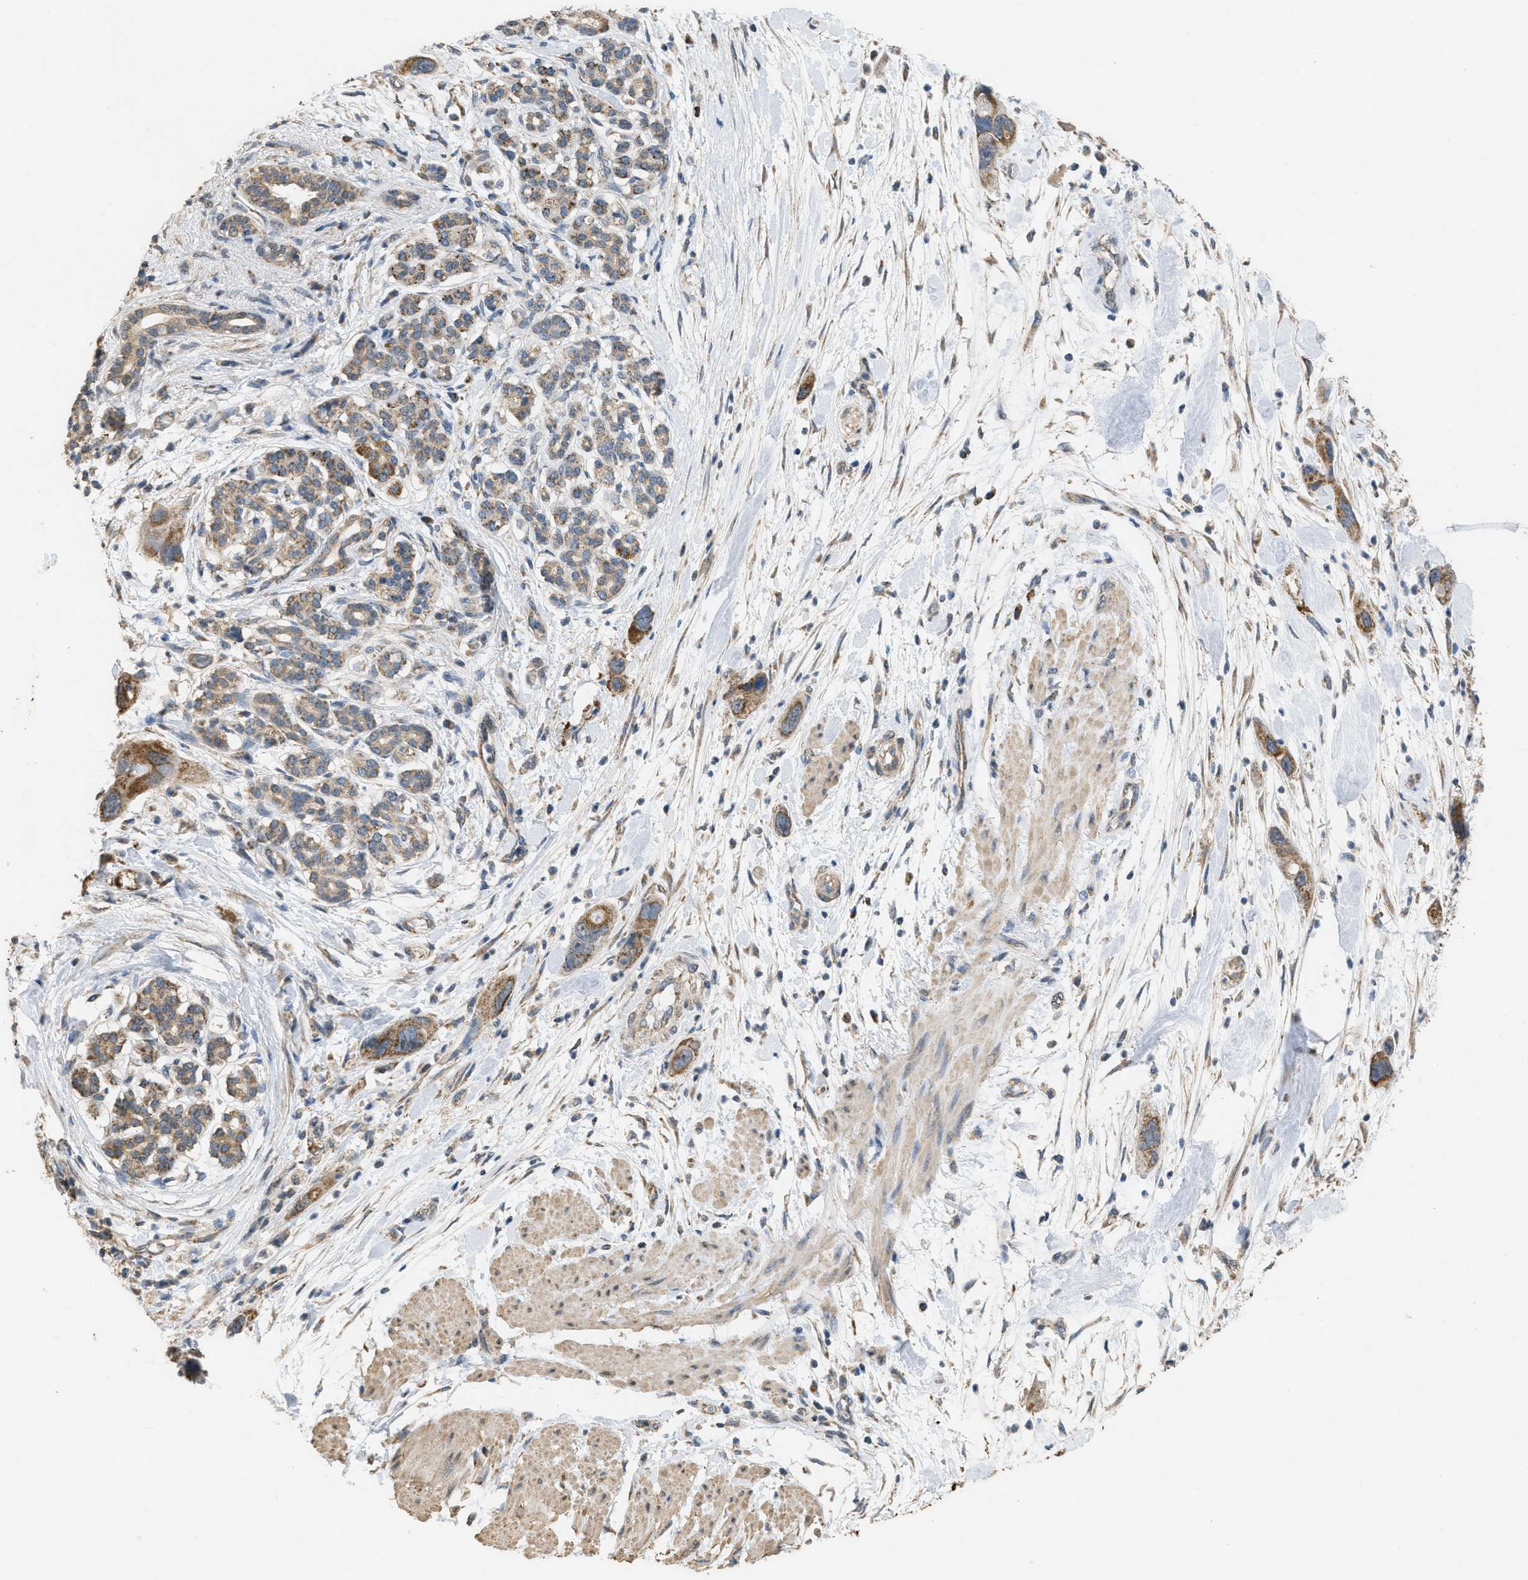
{"staining": {"intensity": "moderate", "quantity": ">75%", "location": "cytoplasmic/membranous"}, "tissue": "pancreatic cancer", "cell_type": "Tumor cells", "image_type": "cancer", "snomed": [{"axis": "morphology", "description": "Normal tissue, NOS"}, {"axis": "morphology", "description": "Adenocarcinoma, NOS"}, {"axis": "topography", "description": "Pancreas"}], "caption": "A micrograph of human pancreatic cancer (adenocarcinoma) stained for a protein exhibits moderate cytoplasmic/membranous brown staining in tumor cells.", "gene": "KCNA4", "patient": {"sex": "female", "age": 71}}